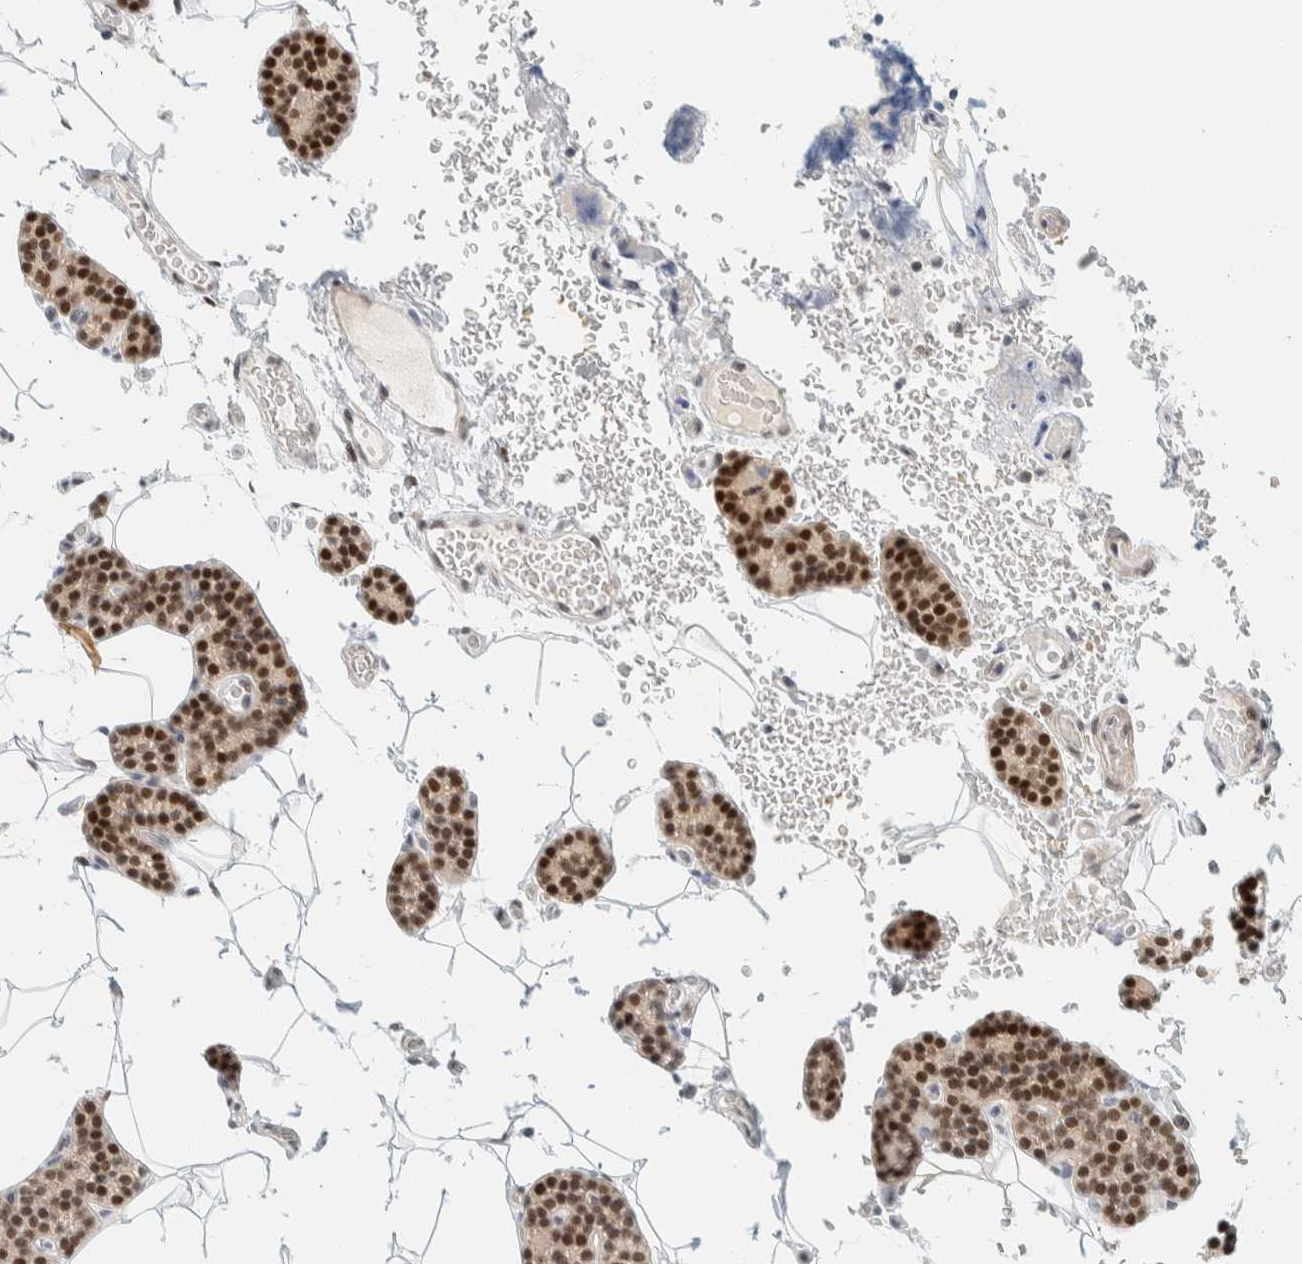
{"staining": {"intensity": "strong", "quantity": ">75%", "location": "nuclear"}, "tissue": "parathyroid gland", "cell_type": "Glandular cells", "image_type": "normal", "snomed": [{"axis": "morphology", "description": "Normal tissue, NOS"}, {"axis": "topography", "description": "Parathyroid gland"}], "caption": "Immunohistochemical staining of benign human parathyroid gland exhibits >75% levels of strong nuclear protein staining in about >75% of glandular cells. The staining was performed using DAB (3,3'-diaminobenzidine) to visualize the protein expression in brown, while the nuclei were stained in blue with hematoxylin (Magnification: 20x).", "gene": "ZNF683", "patient": {"sex": "male", "age": 52}}